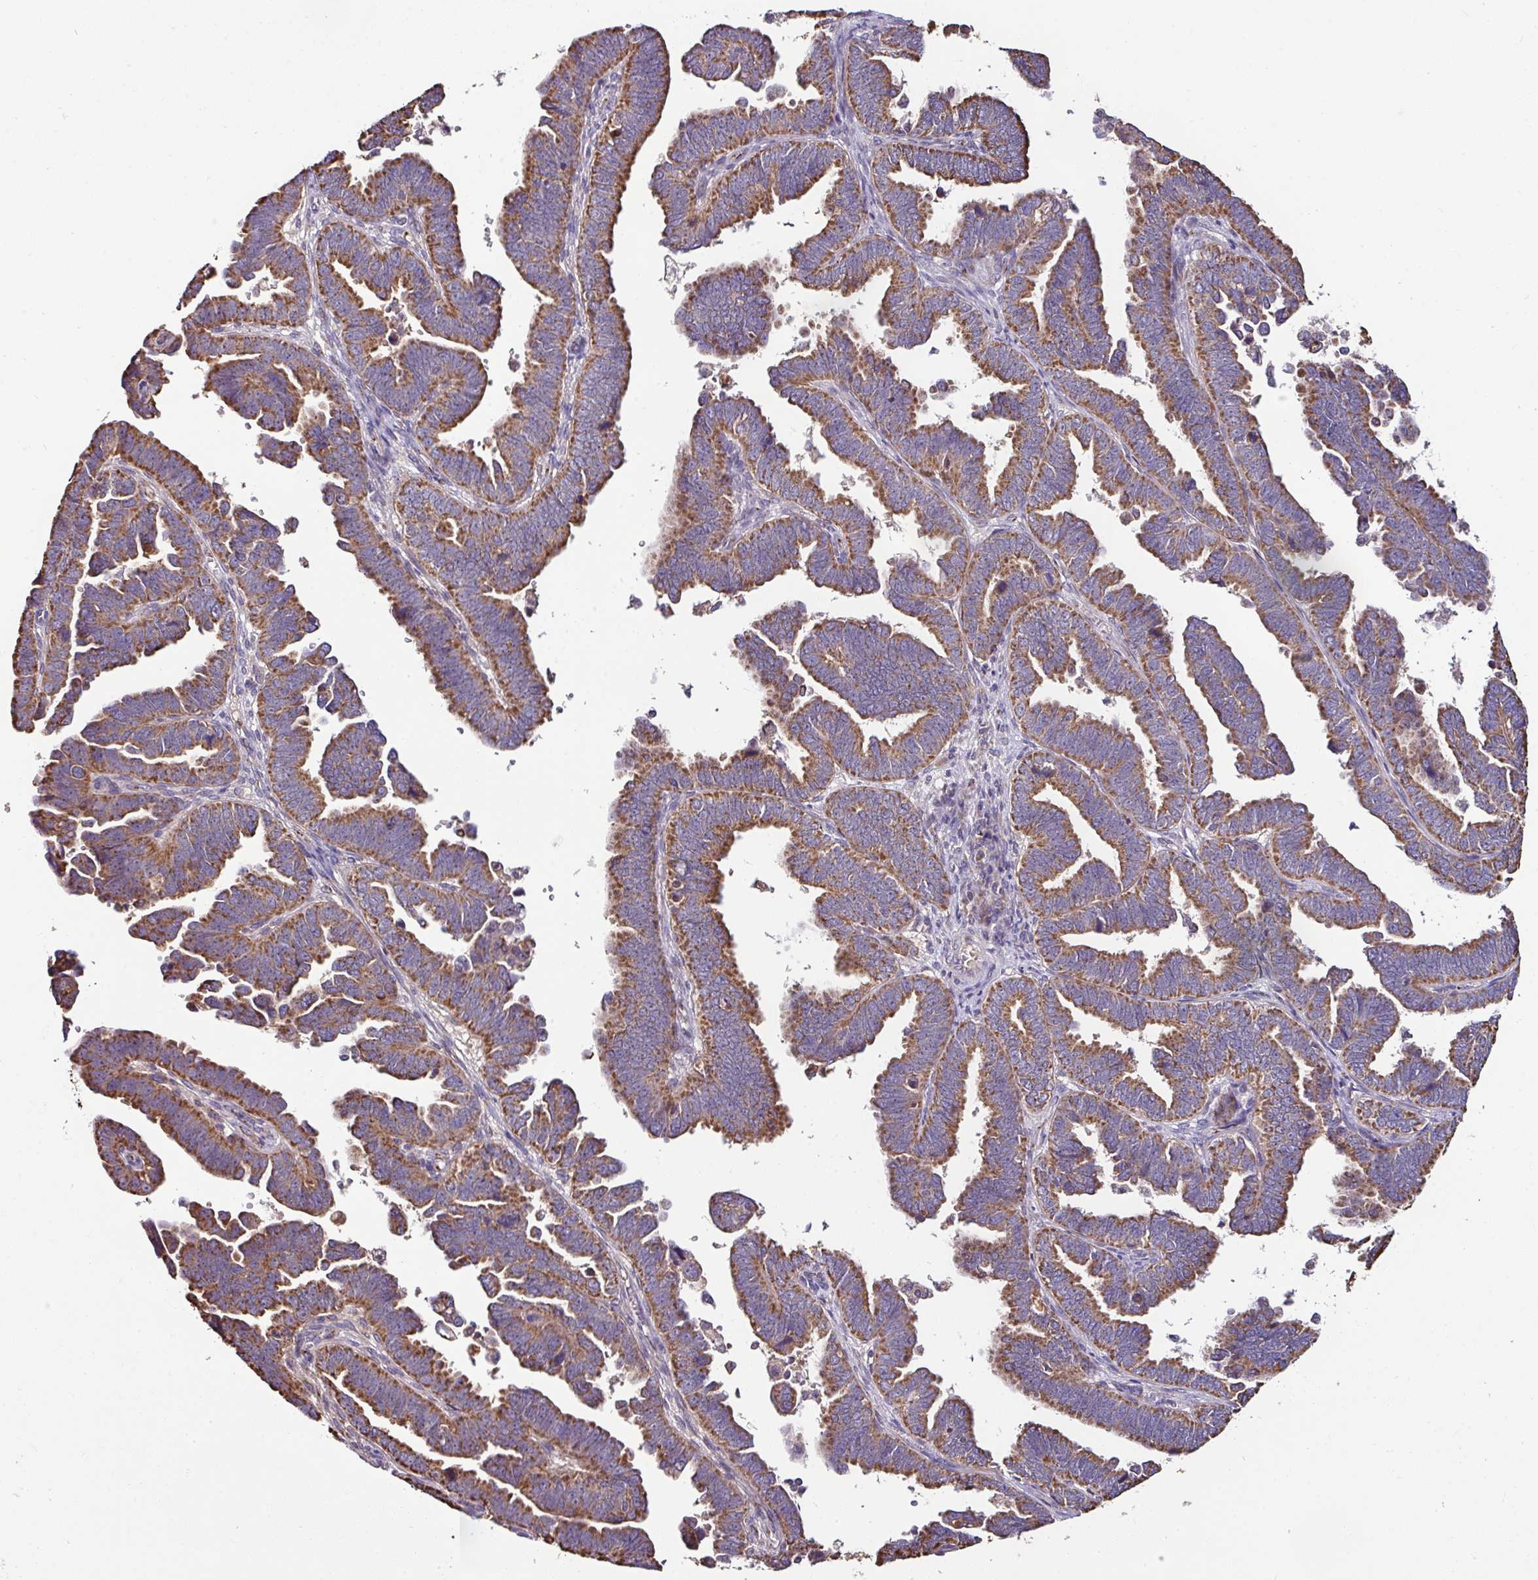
{"staining": {"intensity": "moderate", "quantity": ">75%", "location": "cytoplasmic/membranous"}, "tissue": "endometrial cancer", "cell_type": "Tumor cells", "image_type": "cancer", "snomed": [{"axis": "morphology", "description": "Adenocarcinoma, NOS"}, {"axis": "topography", "description": "Endometrium"}], "caption": "Moderate cytoplasmic/membranous staining is seen in approximately >75% of tumor cells in endometrial cancer (adenocarcinoma).", "gene": "CPD", "patient": {"sex": "female", "age": 75}}